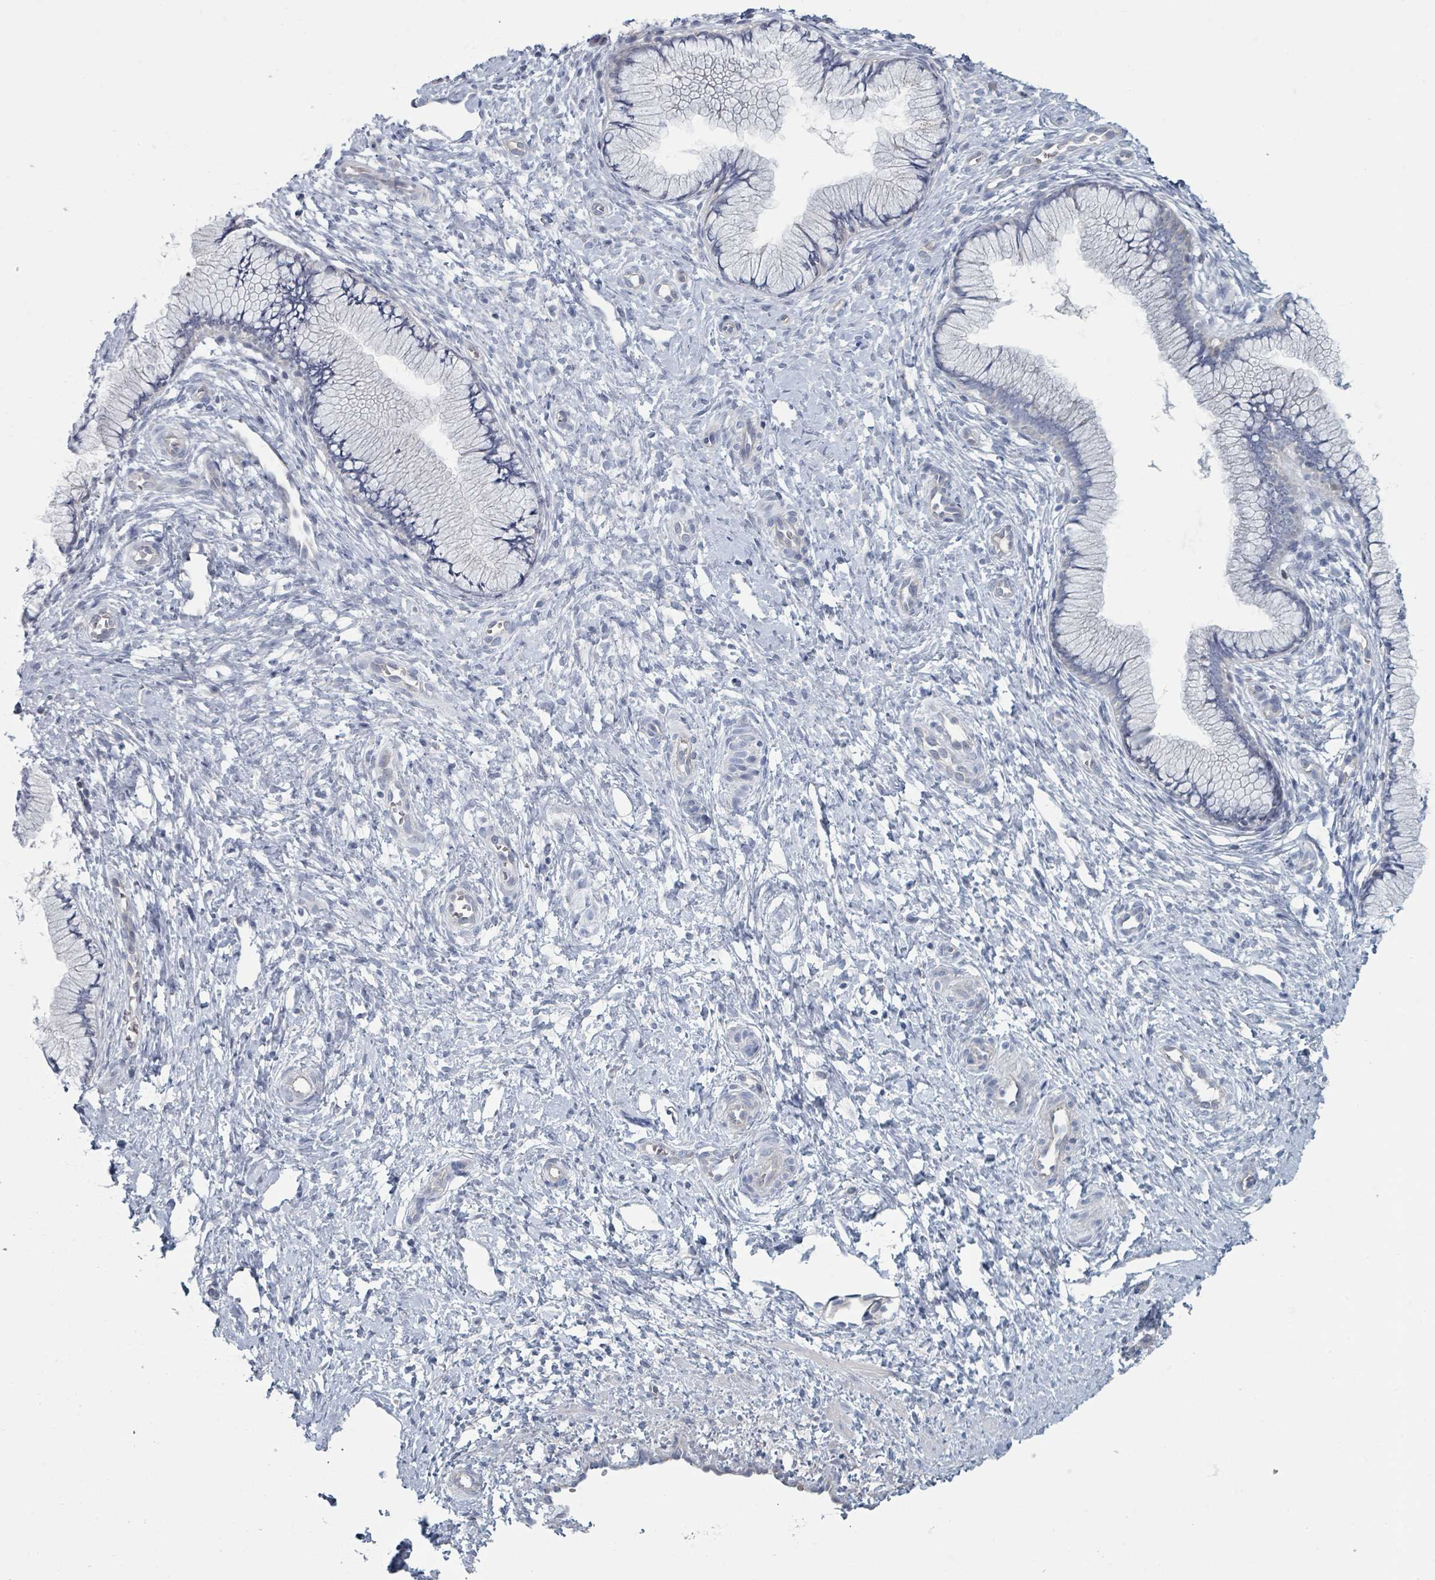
{"staining": {"intensity": "negative", "quantity": "none", "location": "none"}, "tissue": "cervix", "cell_type": "Glandular cells", "image_type": "normal", "snomed": [{"axis": "morphology", "description": "Normal tissue, NOS"}, {"axis": "topography", "description": "Cervix"}], "caption": "Immunohistochemistry image of normal human cervix stained for a protein (brown), which displays no positivity in glandular cells.", "gene": "SLC25A45", "patient": {"sex": "female", "age": 36}}